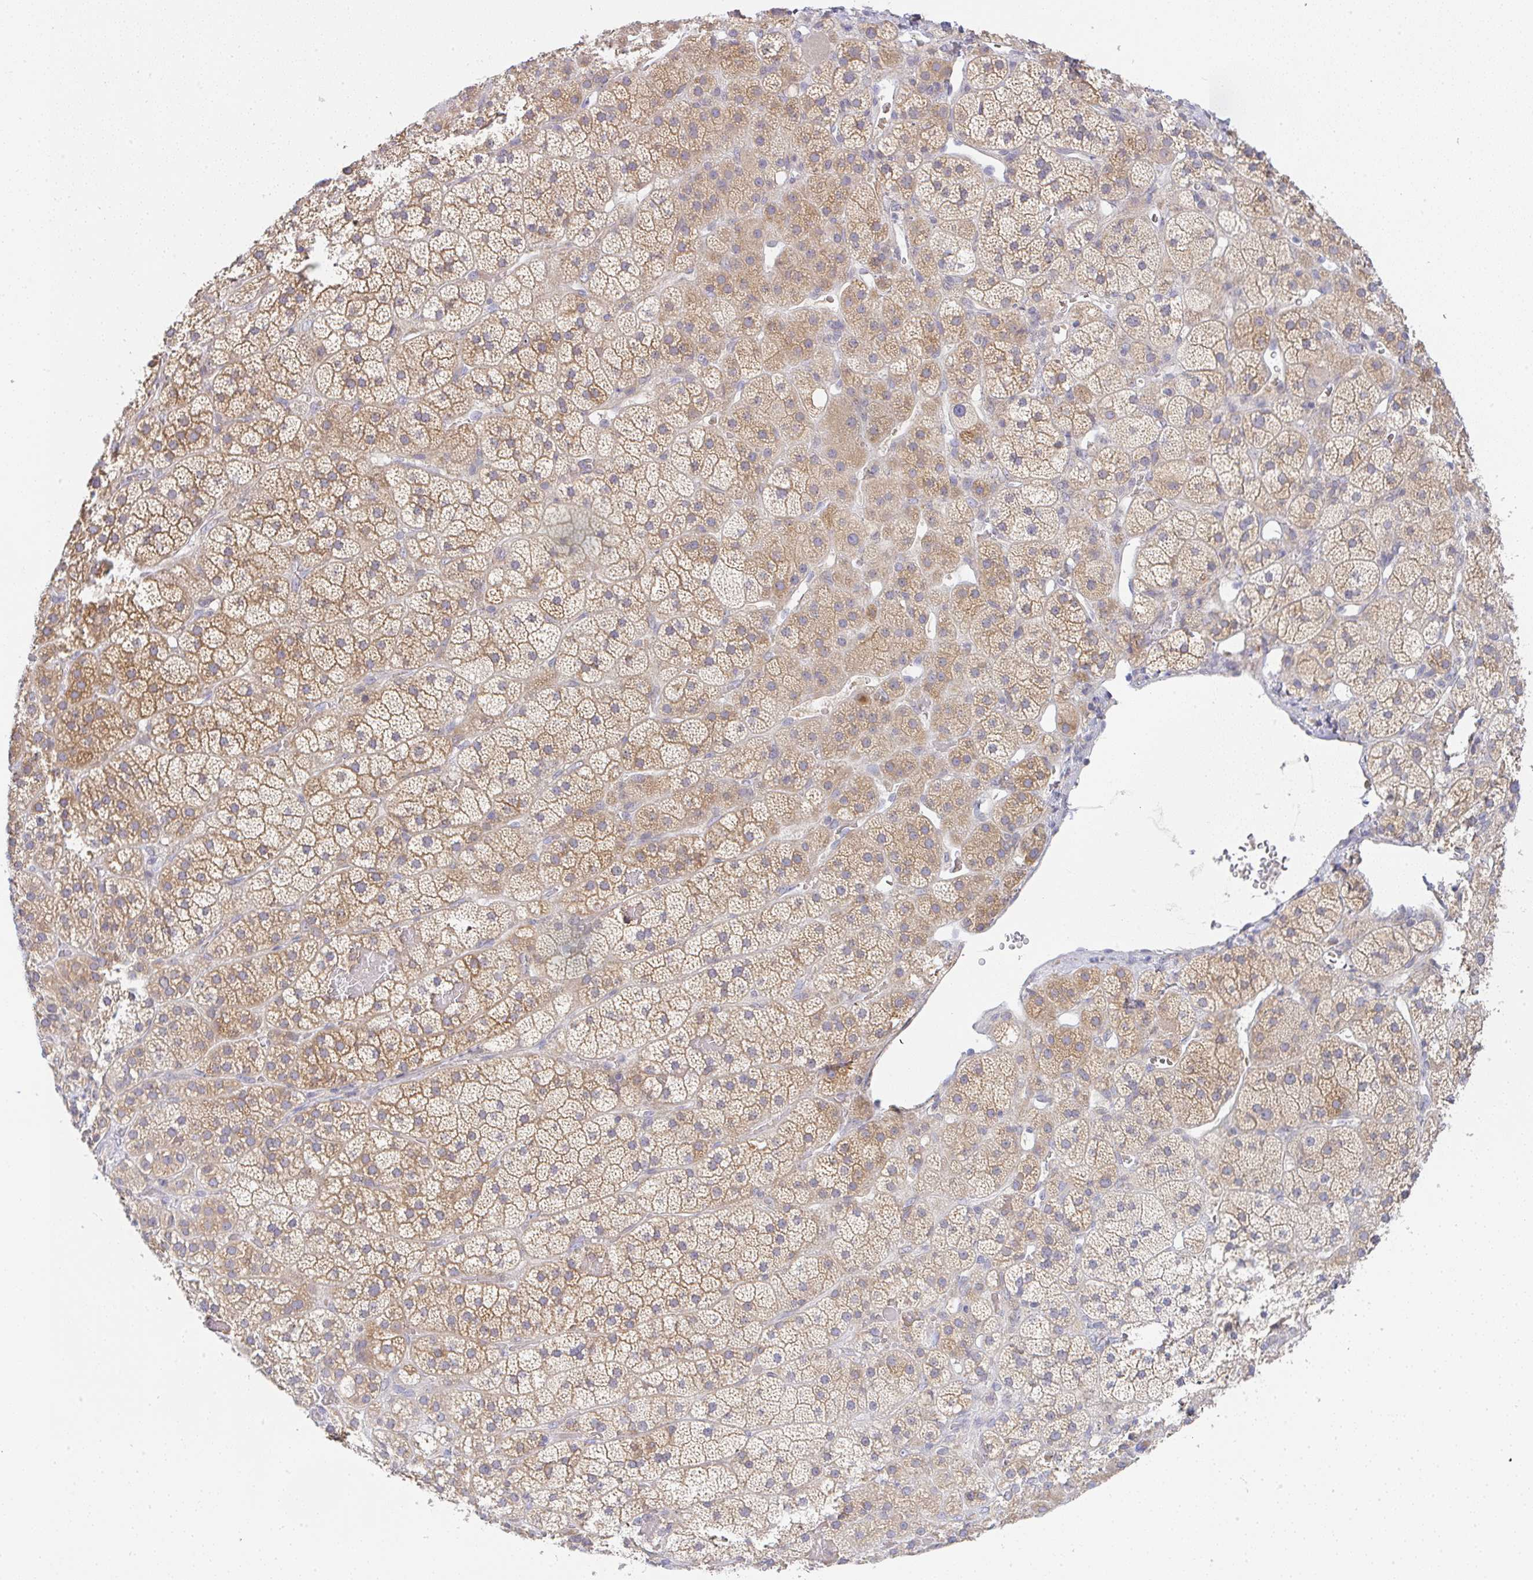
{"staining": {"intensity": "moderate", "quantity": "25%-75%", "location": "cytoplasmic/membranous"}, "tissue": "adrenal gland", "cell_type": "Glandular cells", "image_type": "normal", "snomed": [{"axis": "morphology", "description": "Normal tissue, NOS"}, {"axis": "topography", "description": "Adrenal gland"}], "caption": "Brown immunohistochemical staining in normal adrenal gland shows moderate cytoplasmic/membranous expression in about 25%-75% of glandular cells. (brown staining indicates protein expression, while blue staining denotes nuclei).", "gene": "DERL2", "patient": {"sex": "male", "age": 57}}